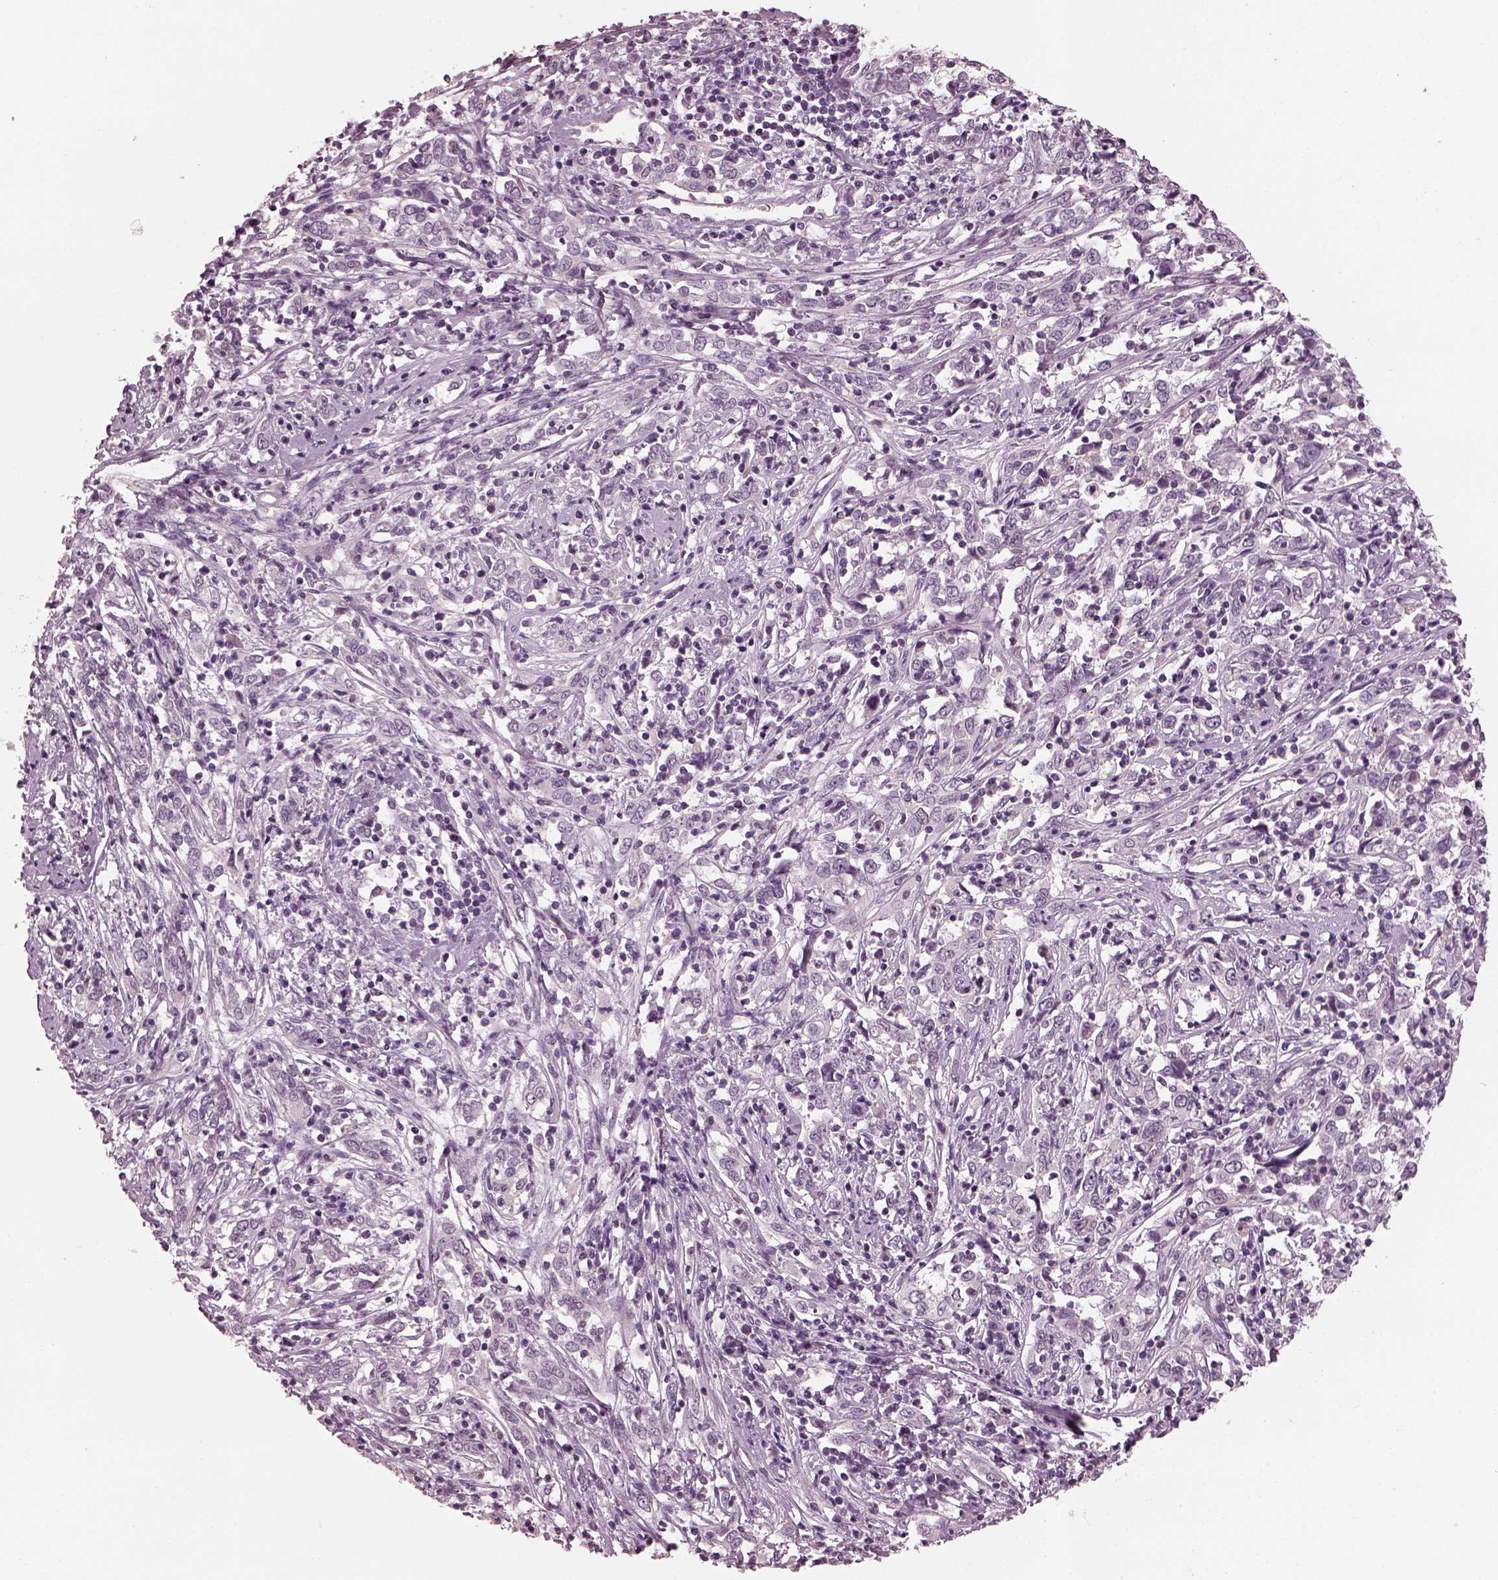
{"staining": {"intensity": "negative", "quantity": "none", "location": "none"}, "tissue": "cervical cancer", "cell_type": "Tumor cells", "image_type": "cancer", "snomed": [{"axis": "morphology", "description": "Adenocarcinoma, NOS"}, {"axis": "topography", "description": "Cervix"}], "caption": "Tumor cells are negative for protein expression in human adenocarcinoma (cervical).", "gene": "TSKS", "patient": {"sex": "female", "age": 40}}